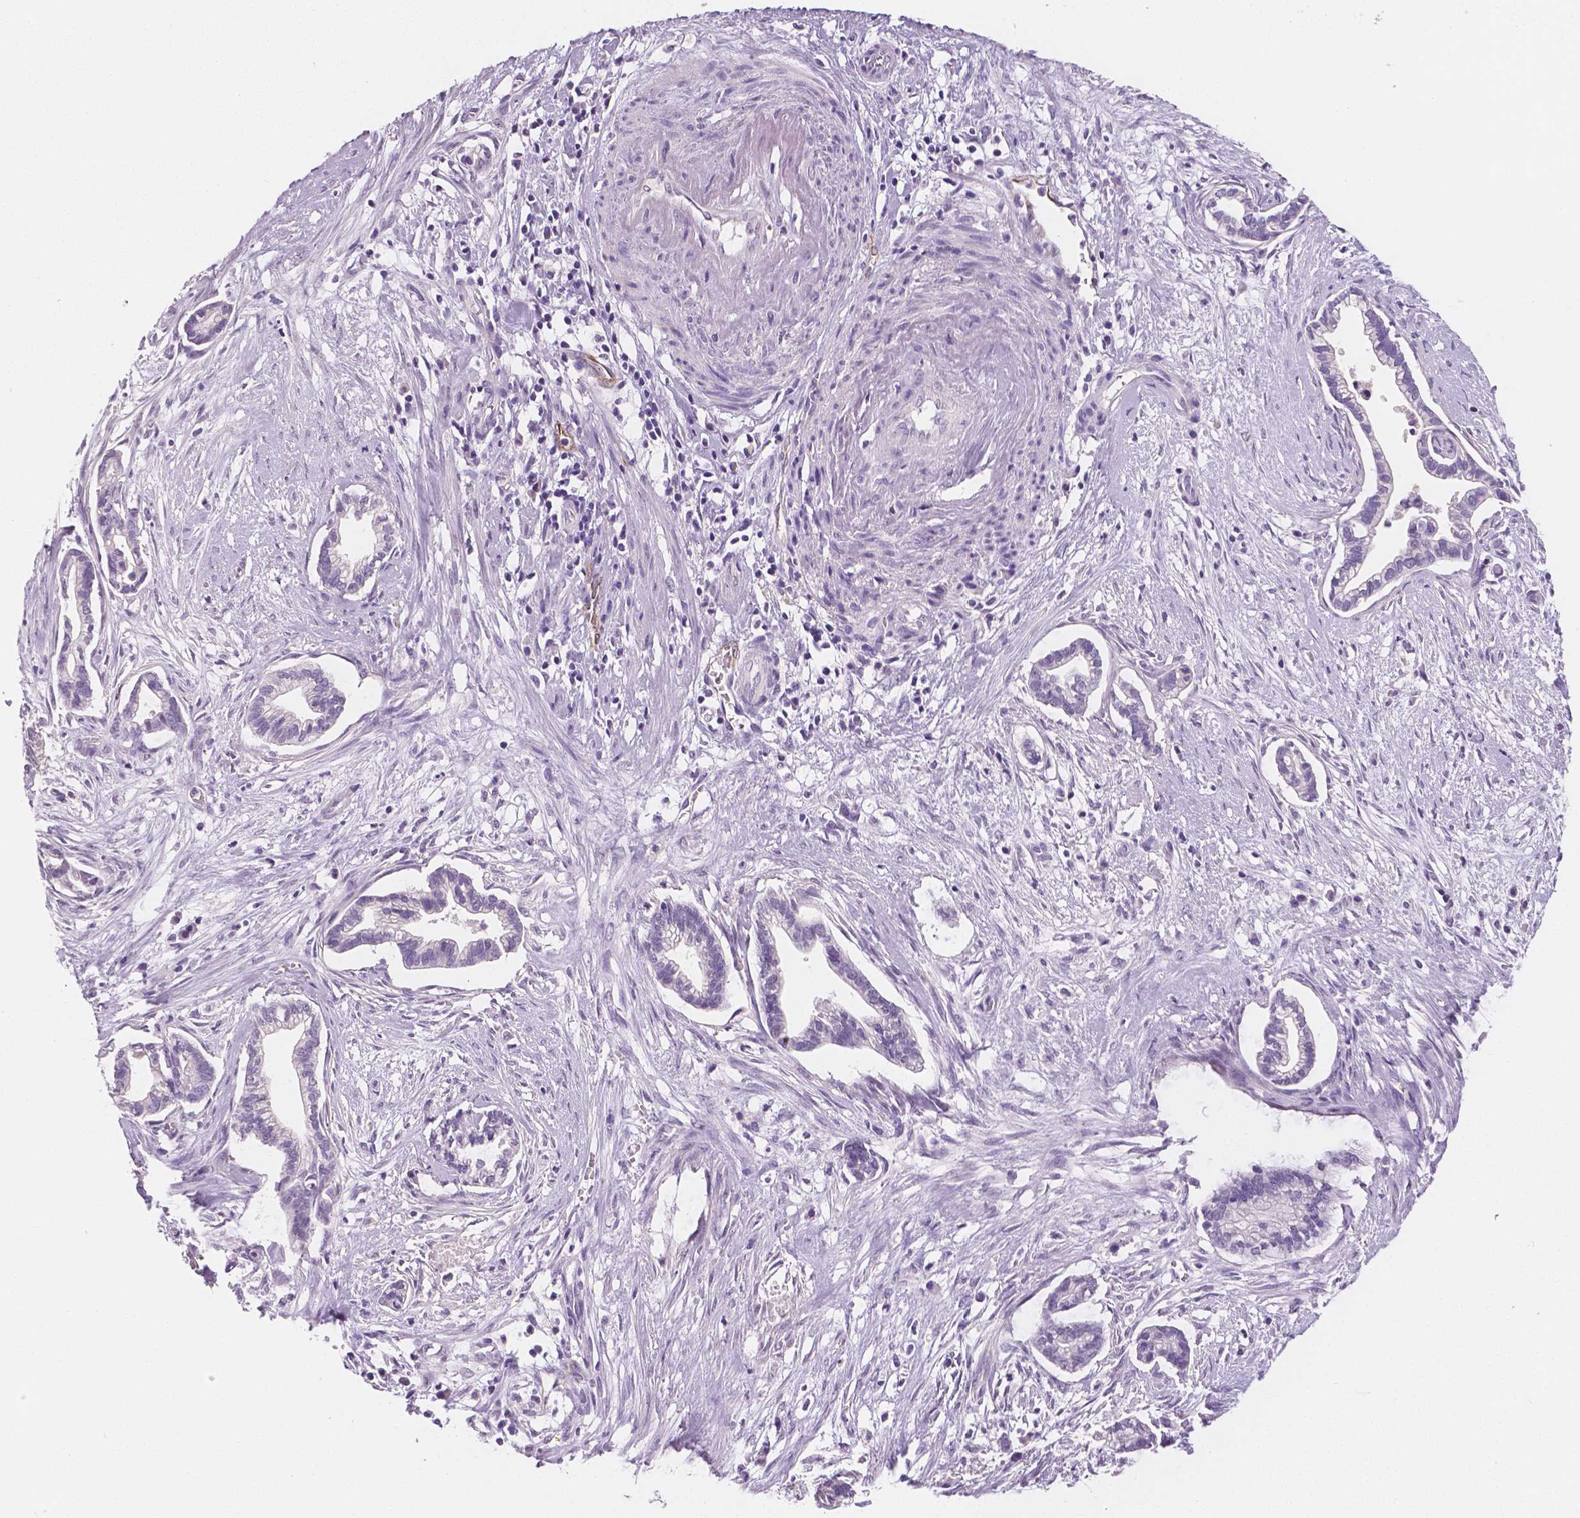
{"staining": {"intensity": "negative", "quantity": "none", "location": "none"}, "tissue": "cervical cancer", "cell_type": "Tumor cells", "image_type": "cancer", "snomed": [{"axis": "morphology", "description": "Adenocarcinoma, NOS"}, {"axis": "topography", "description": "Cervix"}], "caption": "Tumor cells show no significant protein staining in adenocarcinoma (cervical). Nuclei are stained in blue.", "gene": "TSPAN7", "patient": {"sex": "female", "age": 62}}